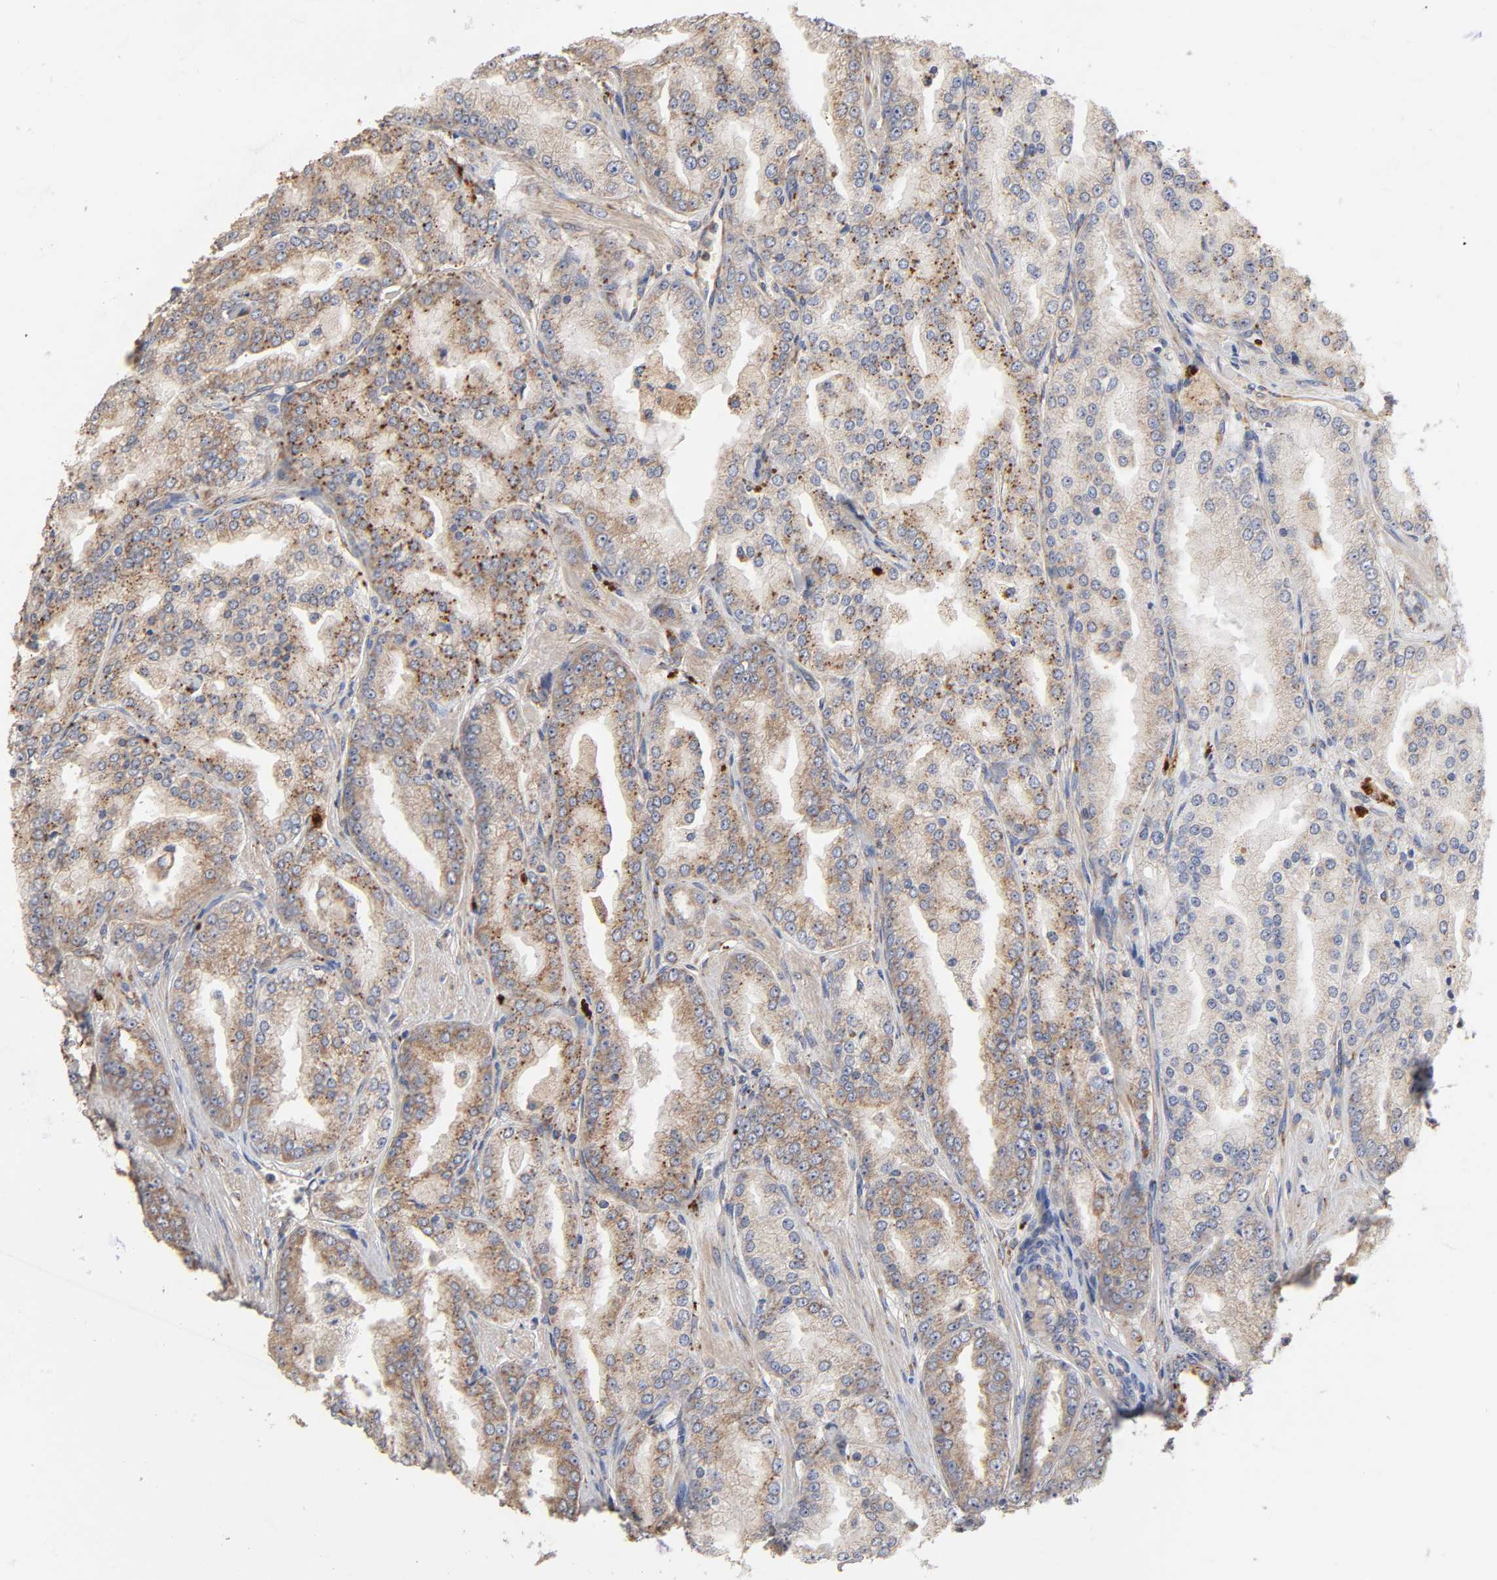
{"staining": {"intensity": "moderate", "quantity": ">75%", "location": "cytoplasmic/membranous"}, "tissue": "prostate cancer", "cell_type": "Tumor cells", "image_type": "cancer", "snomed": [{"axis": "morphology", "description": "Adenocarcinoma, High grade"}, {"axis": "topography", "description": "Prostate"}], "caption": "A medium amount of moderate cytoplasmic/membranous positivity is present in approximately >75% of tumor cells in prostate cancer tissue. The staining was performed using DAB (3,3'-diaminobenzidine) to visualize the protein expression in brown, while the nuclei were stained in blue with hematoxylin (Magnification: 20x).", "gene": "EIF4G2", "patient": {"sex": "male", "age": 61}}